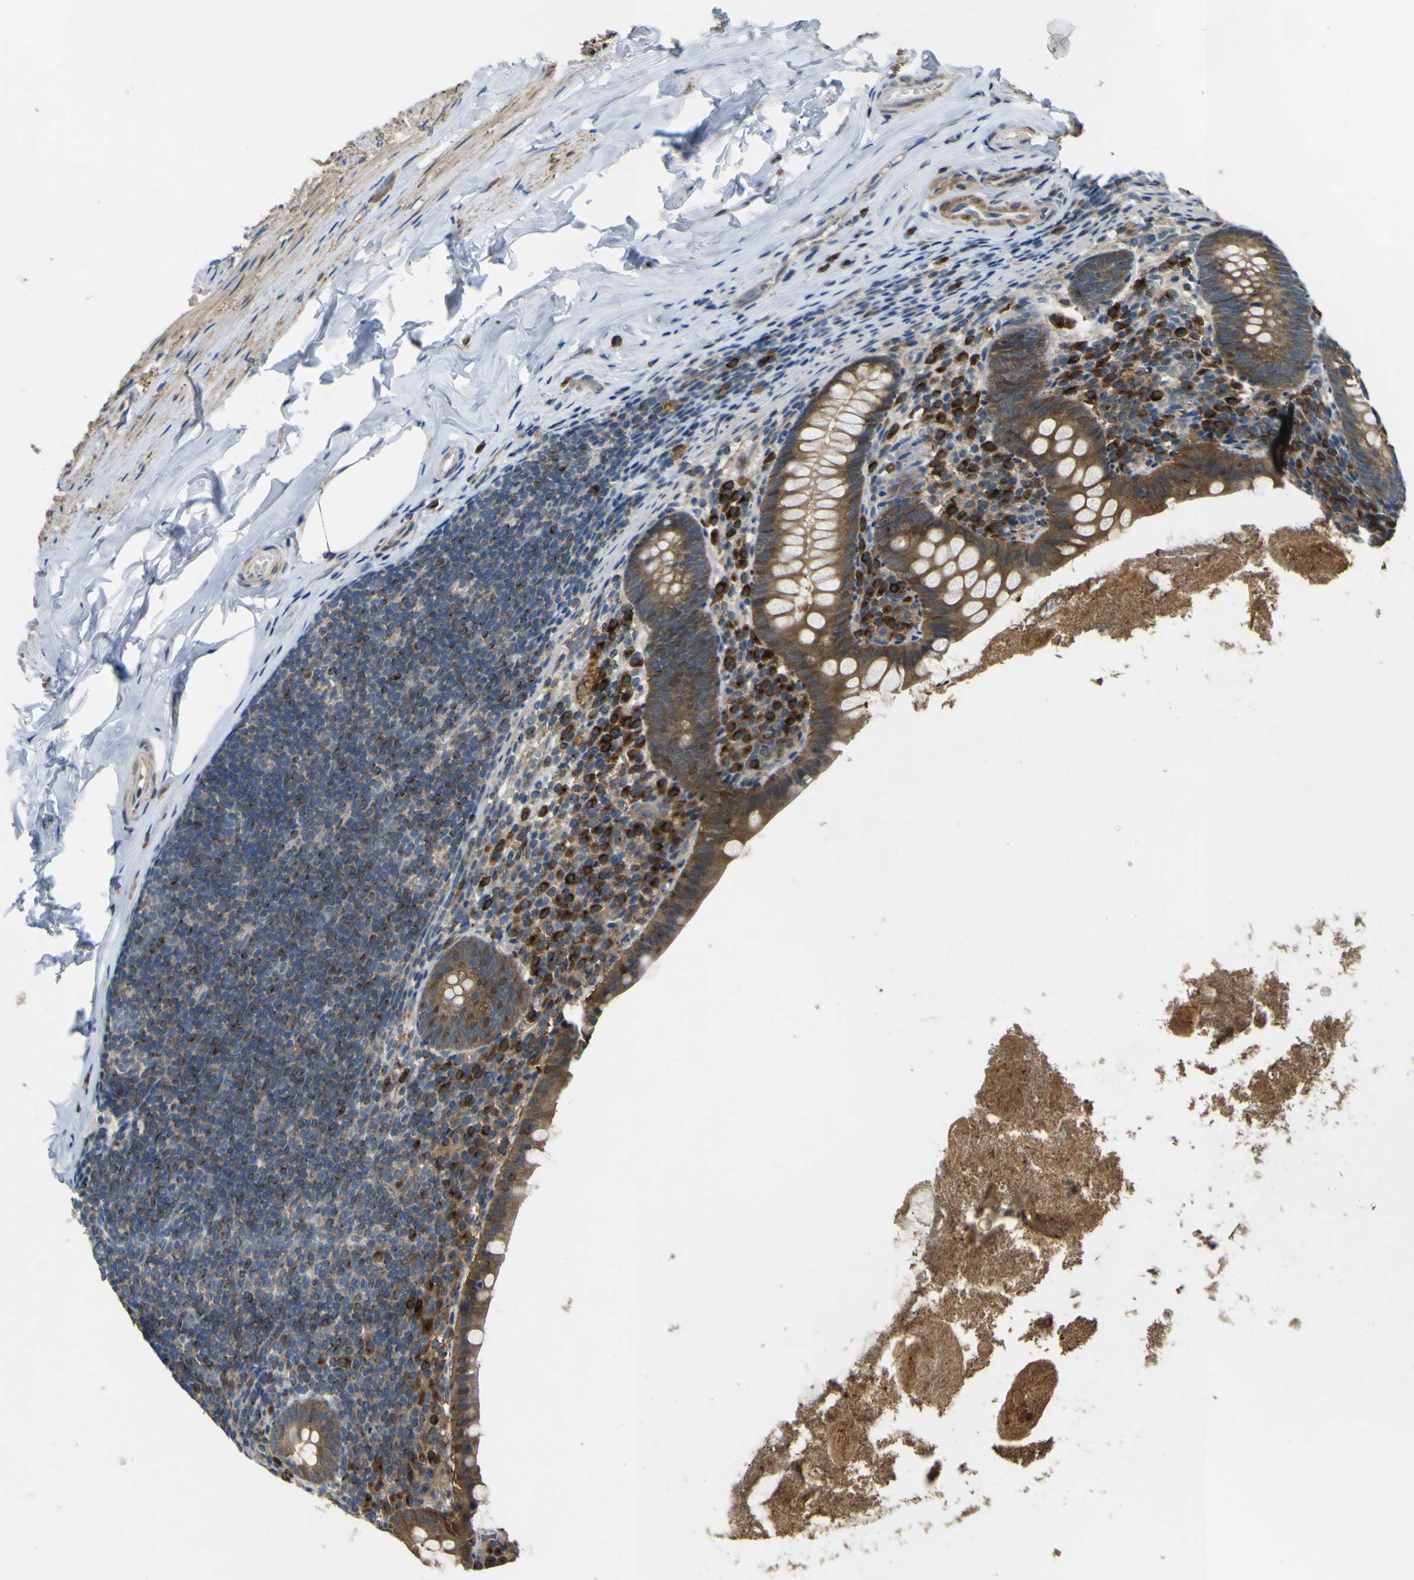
{"staining": {"intensity": "moderate", "quantity": ">75%", "location": "cytoplasmic/membranous"}, "tissue": "appendix", "cell_type": "Glandular cells", "image_type": "normal", "snomed": [{"axis": "morphology", "description": "Normal tissue, NOS"}, {"axis": "topography", "description": "Appendix"}], "caption": "Immunohistochemistry image of normal appendix stained for a protein (brown), which exhibits medium levels of moderate cytoplasmic/membranous staining in about >75% of glandular cells.", "gene": "EML2", "patient": {"sex": "male", "age": 52}}